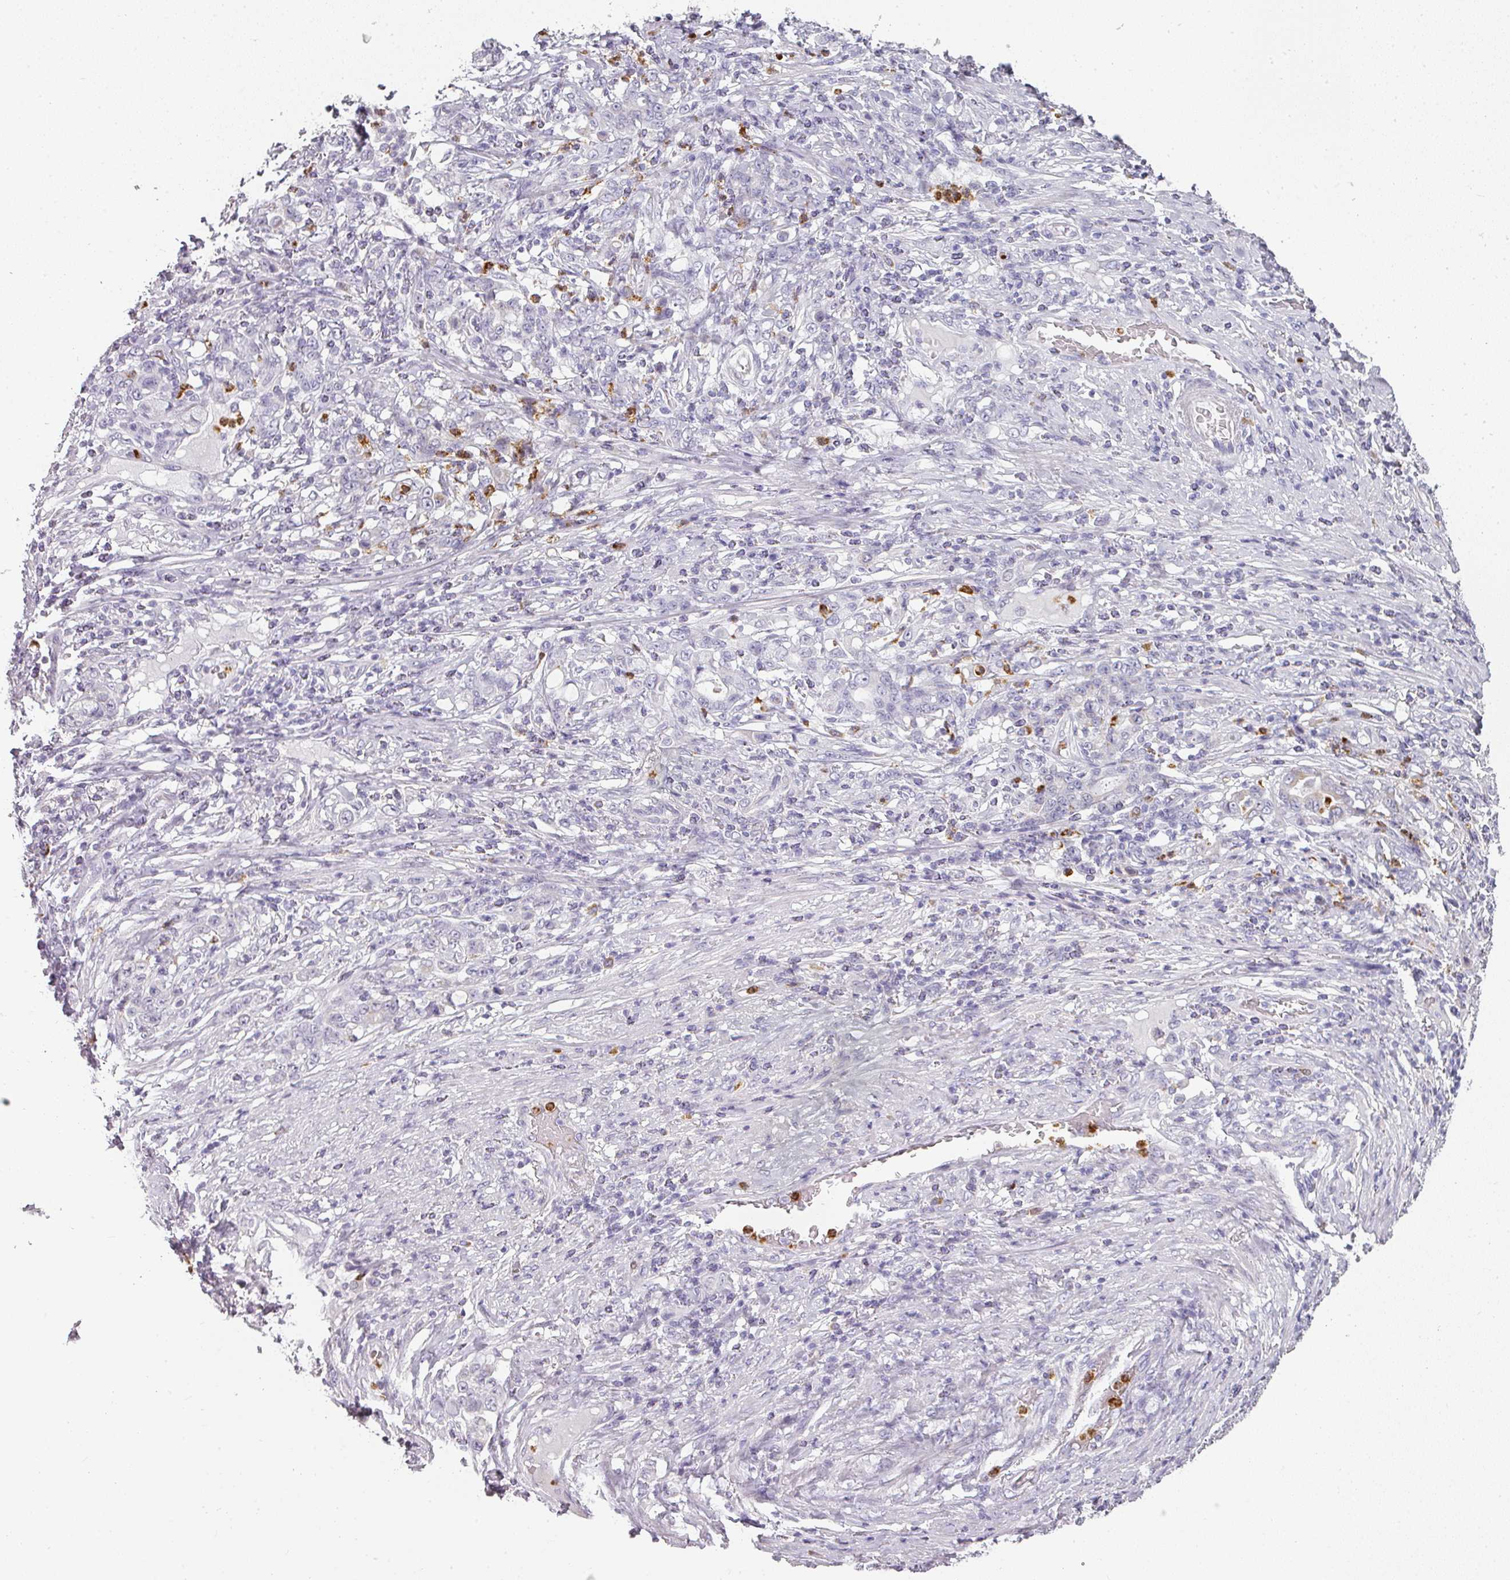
{"staining": {"intensity": "negative", "quantity": "none", "location": "none"}, "tissue": "stomach cancer", "cell_type": "Tumor cells", "image_type": "cancer", "snomed": [{"axis": "morphology", "description": "Adenocarcinoma, NOS"}, {"axis": "topography", "description": "Stomach"}], "caption": "IHC of stomach cancer reveals no staining in tumor cells.", "gene": "CAMP", "patient": {"sex": "female", "age": 79}}